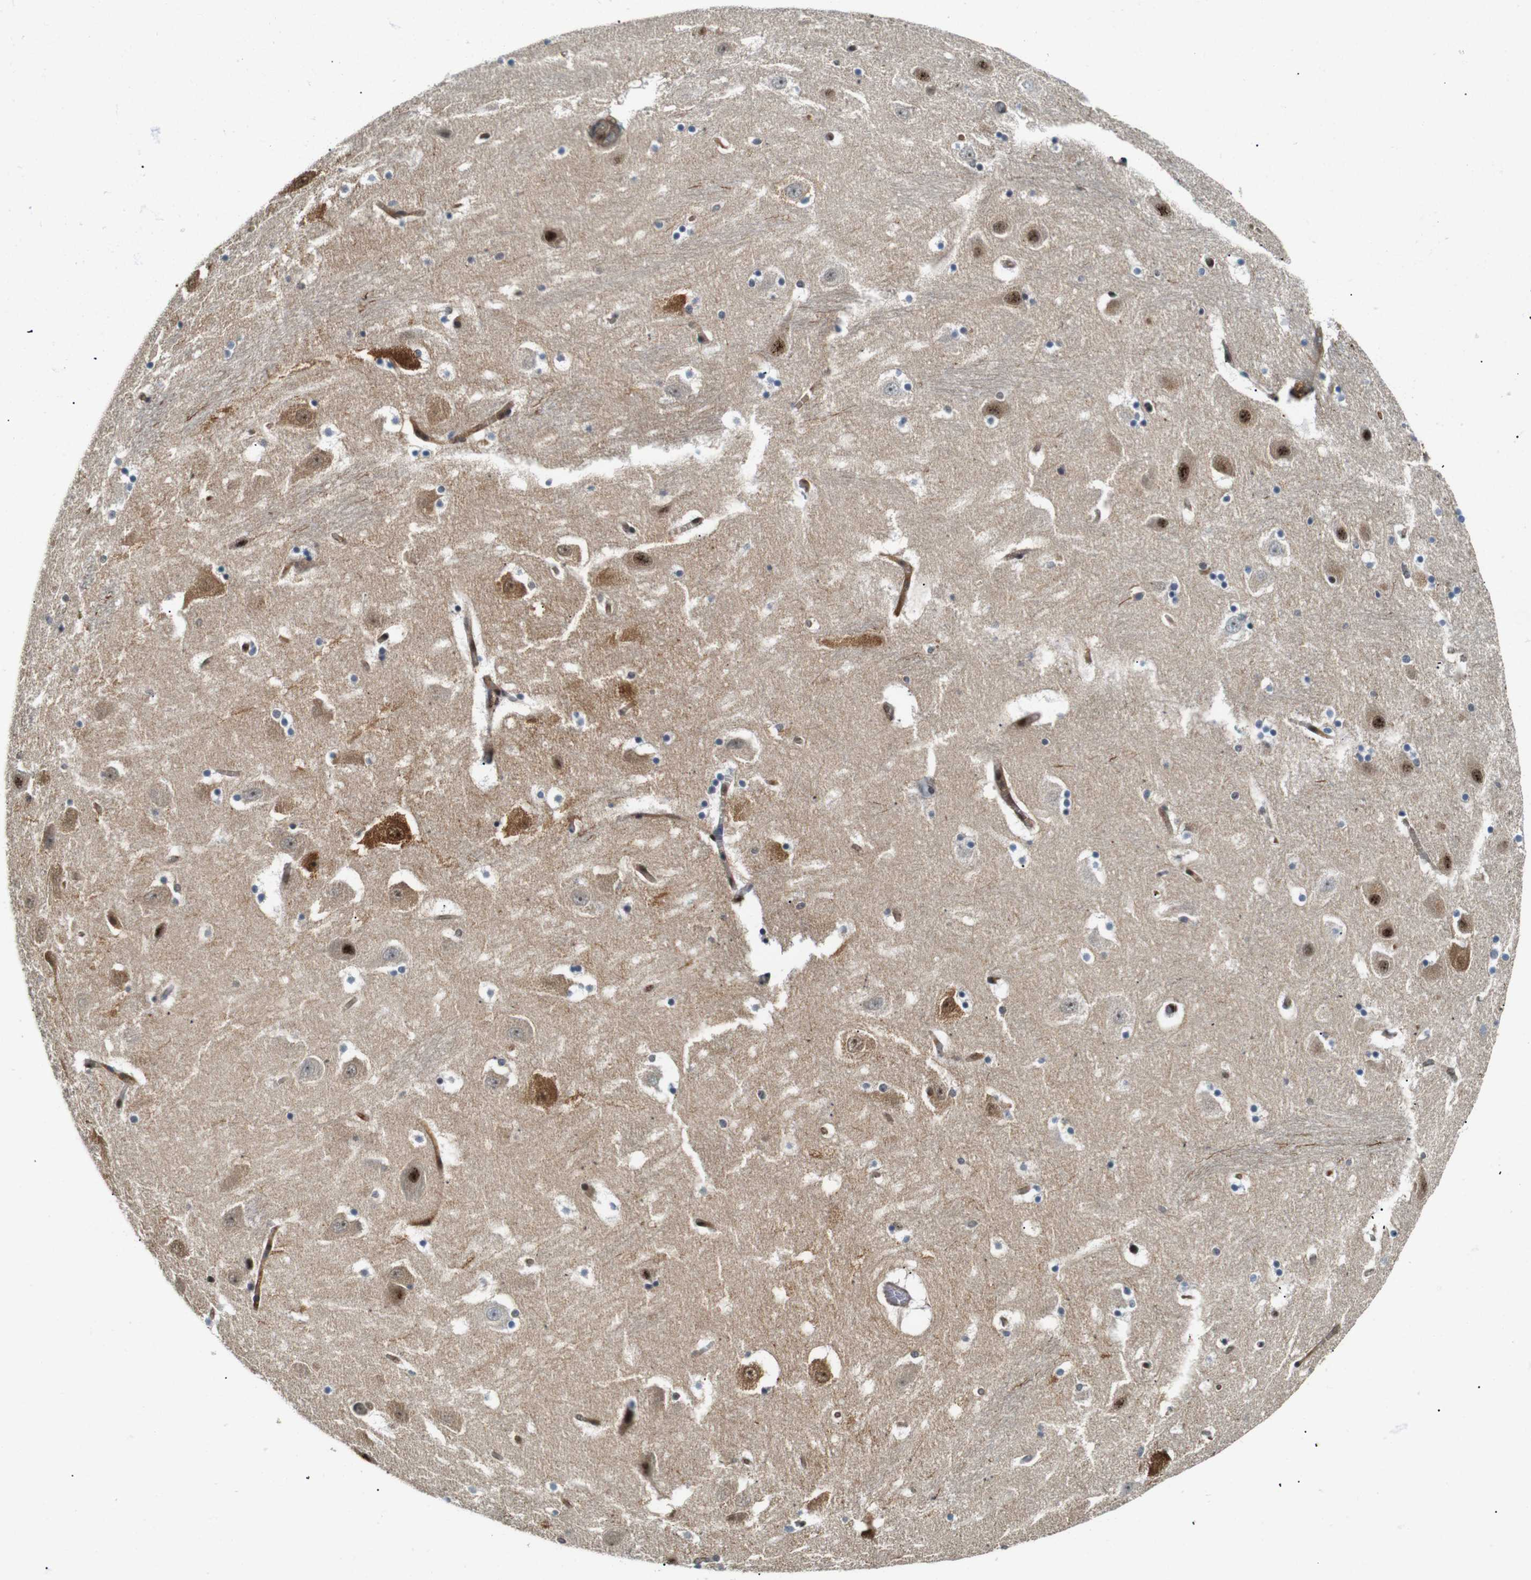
{"staining": {"intensity": "moderate", "quantity": "<25%", "location": "cytoplasmic/membranous,nuclear"}, "tissue": "hippocampus", "cell_type": "Glial cells", "image_type": "normal", "snomed": [{"axis": "morphology", "description": "Normal tissue, NOS"}, {"axis": "topography", "description": "Hippocampus"}], "caption": "Protein expression analysis of normal hippocampus displays moderate cytoplasmic/membranous,nuclear positivity in about <25% of glial cells. (Stains: DAB in brown, nuclei in blue, Microscopy: brightfield microscopy at high magnification).", "gene": "LXN", "patient": {"sex": "male", "age": 45}}